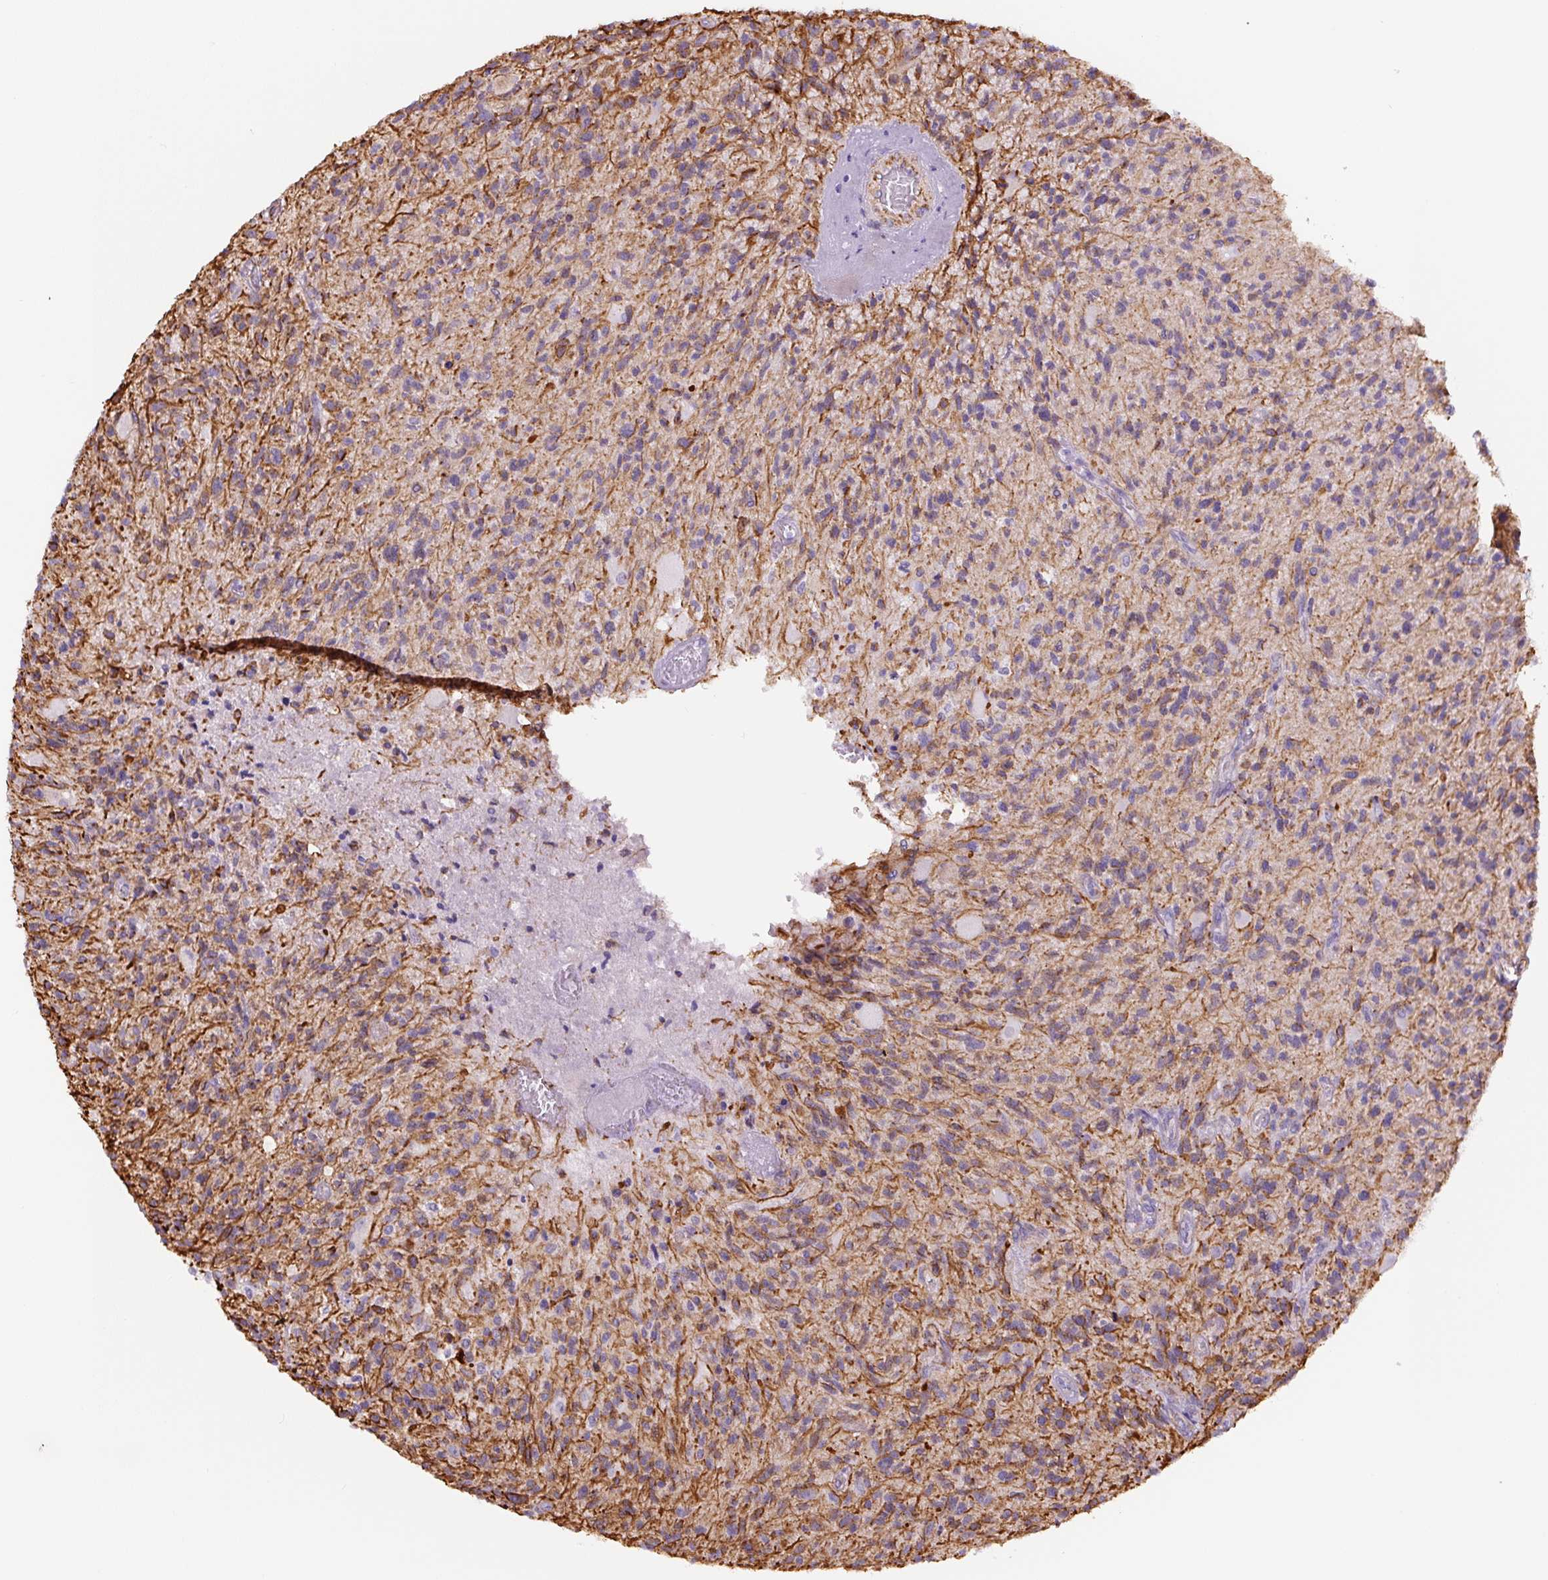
{"staining": {"intensity": "negative", "quantity": "none", "location": "none"}, "tissue": "glioma", "cell_type": "Tumor cells", "image_type": "cancer", "snomed": [{"axis": "morphology", "description": "Glioma, malignant, High grade"}, {"axis": "topography", "description": "Brain"}], "caption": "DAB immunohistochemical staining of high-grade glioma (malignant) exhibits no significant positivity in tumor cells. (DAB (3,3'-diaminobenzidine) immunohistochemistry, high magnification).", "gene": "NES", "patient": {"sex": "female", "age": 70}}